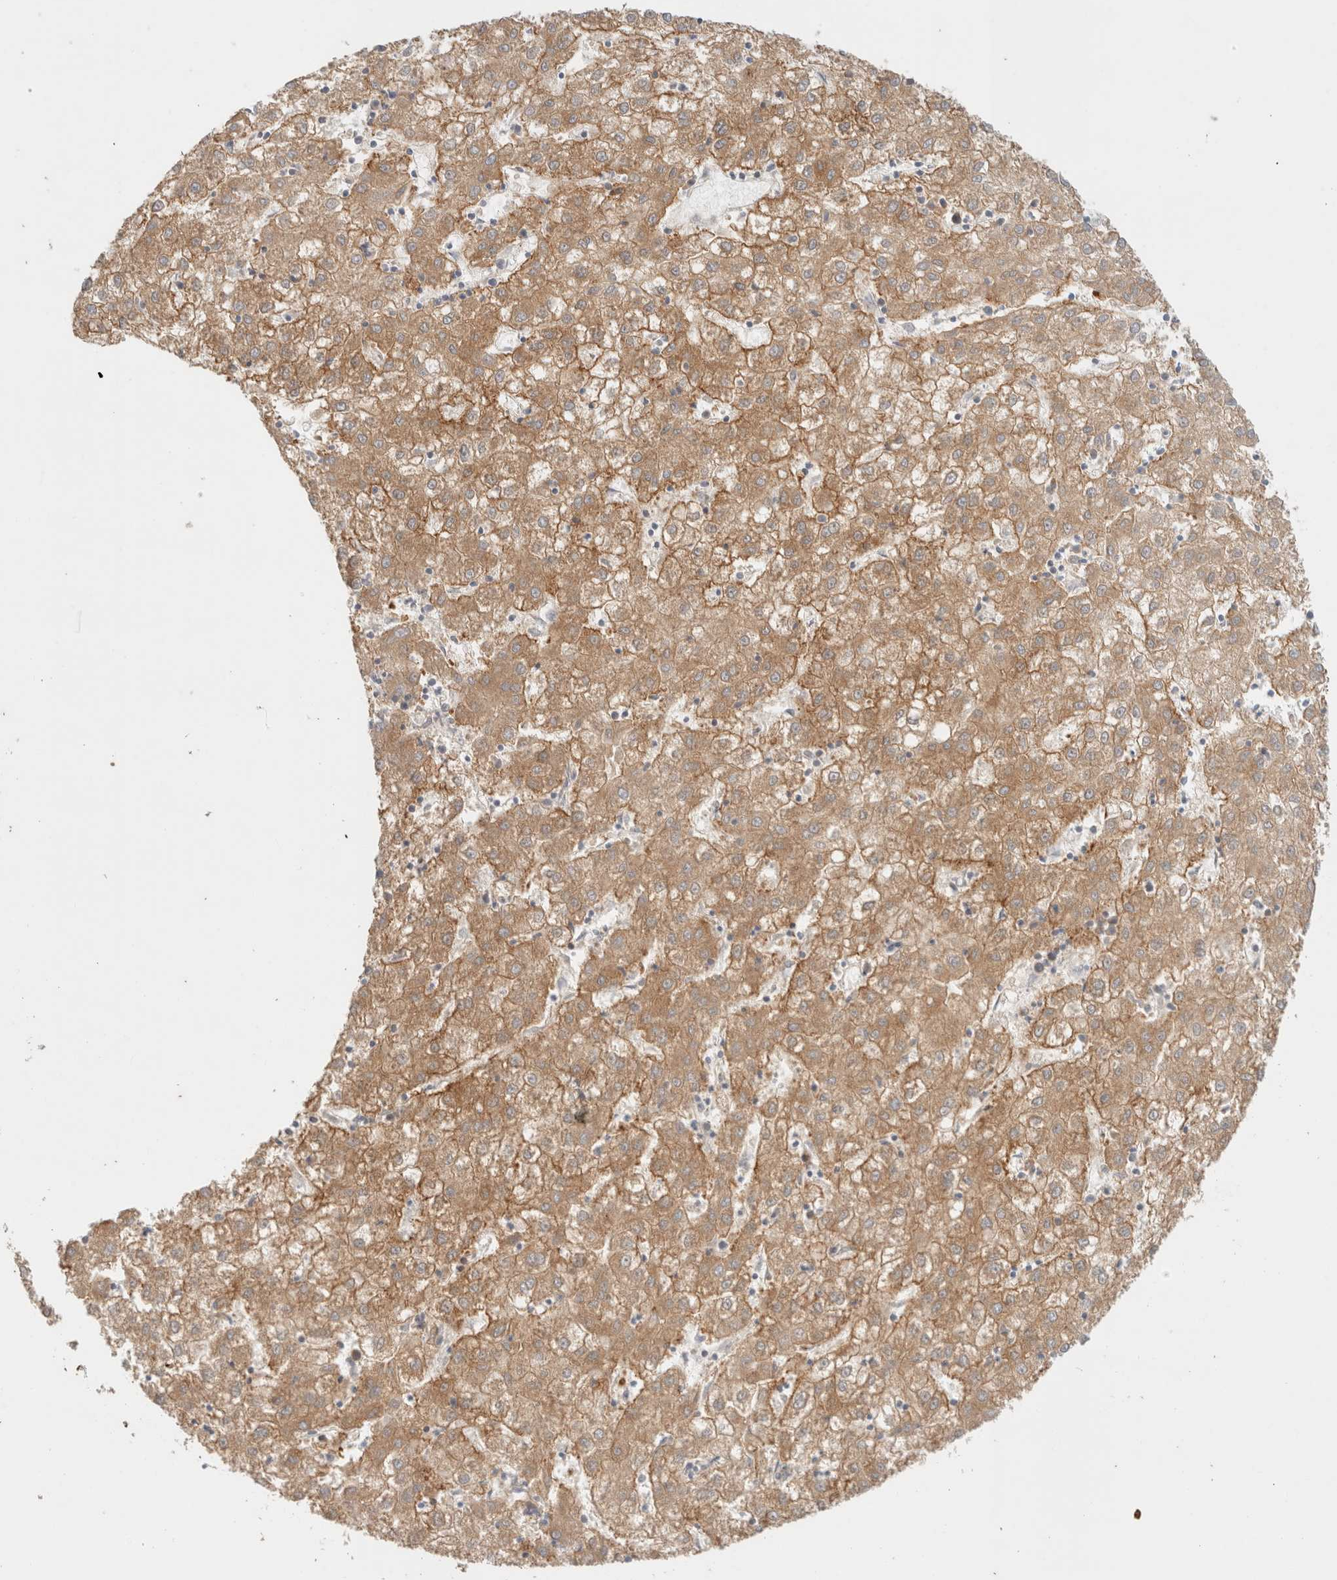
{"staining": {"intensity": "moderate", "quantity": ">75%", "location": "cytoplasmic/membranous"}, "tissue": "liver cancer", "cell_type": "Tumor cells", "image_type": "cancer", "snomed": [{"axis": "morphology", "description": "Carcinoma, Hepatocellular, NOS"}, {"axis": "topography", "description": "Liver"}], "caption": "Liver hepatocellular carcinoma stained with a brown dye demonstrates moderate cytoplasmic/membranous positive staining in about >75% of tumor cells.", "gene": "MRM3", "patient": {"sex": "male", "age": 72}}